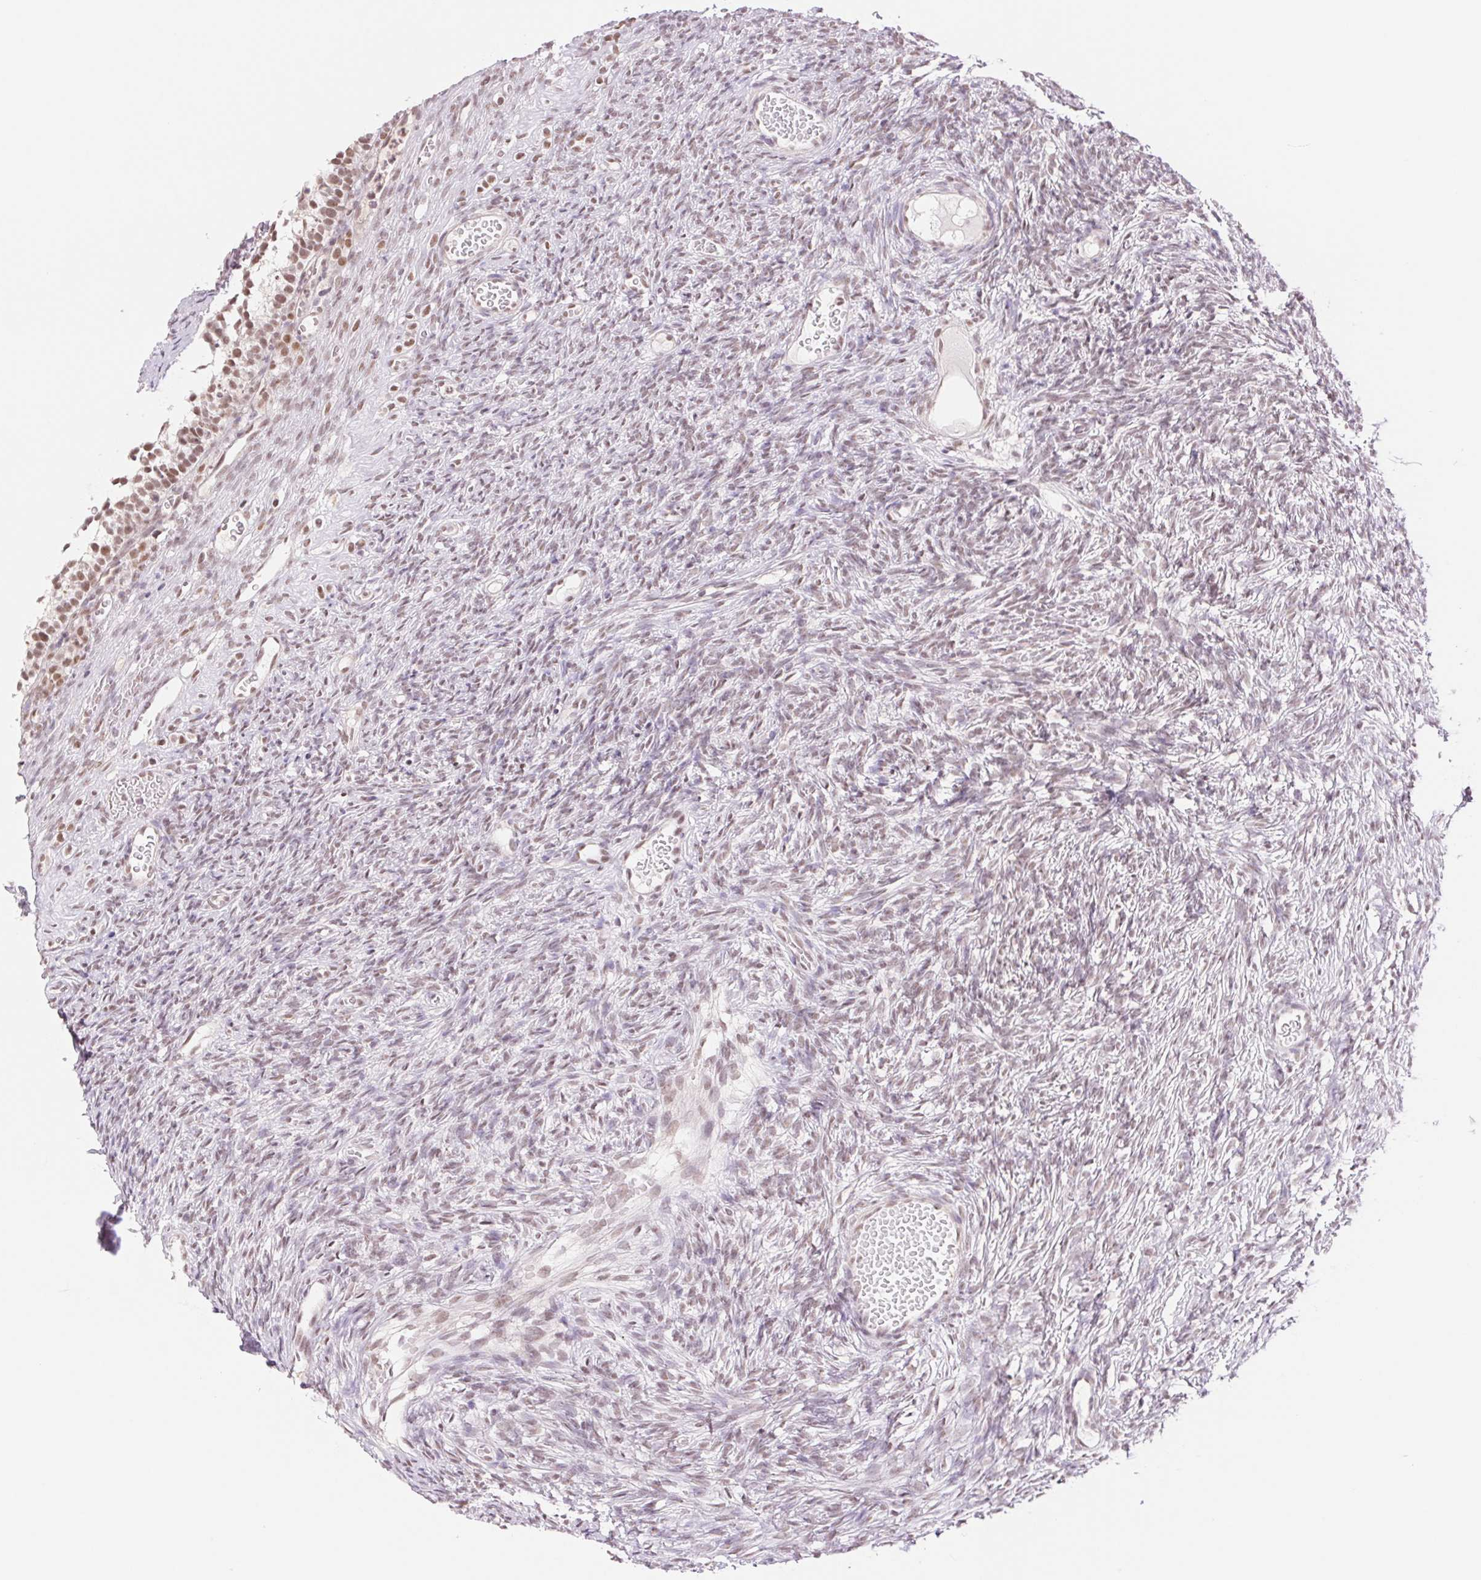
{"staining": {"intensity": "weak", "quantity": "25%-75%", "location": "nuclear"}, "tissue": "ovary", "cell_type": "Ovarian stroma cells", "image_type": "normal", "snomed": [{"axis": "morphology", "description": "Normal tissue, NOS"}, {"axis": "topography", "description": "Ovary"}], "caption": "IHC micrograph of benign ovary: human ovary stained using immunohistochemistry exhibits low levels of weak protein expression localized specifically in the nuclear of ovarian stroma cells, appearing as a nuclear brown color.", "gene": "RPRD1B", "patient": {"sex": "female", "age": 34}}